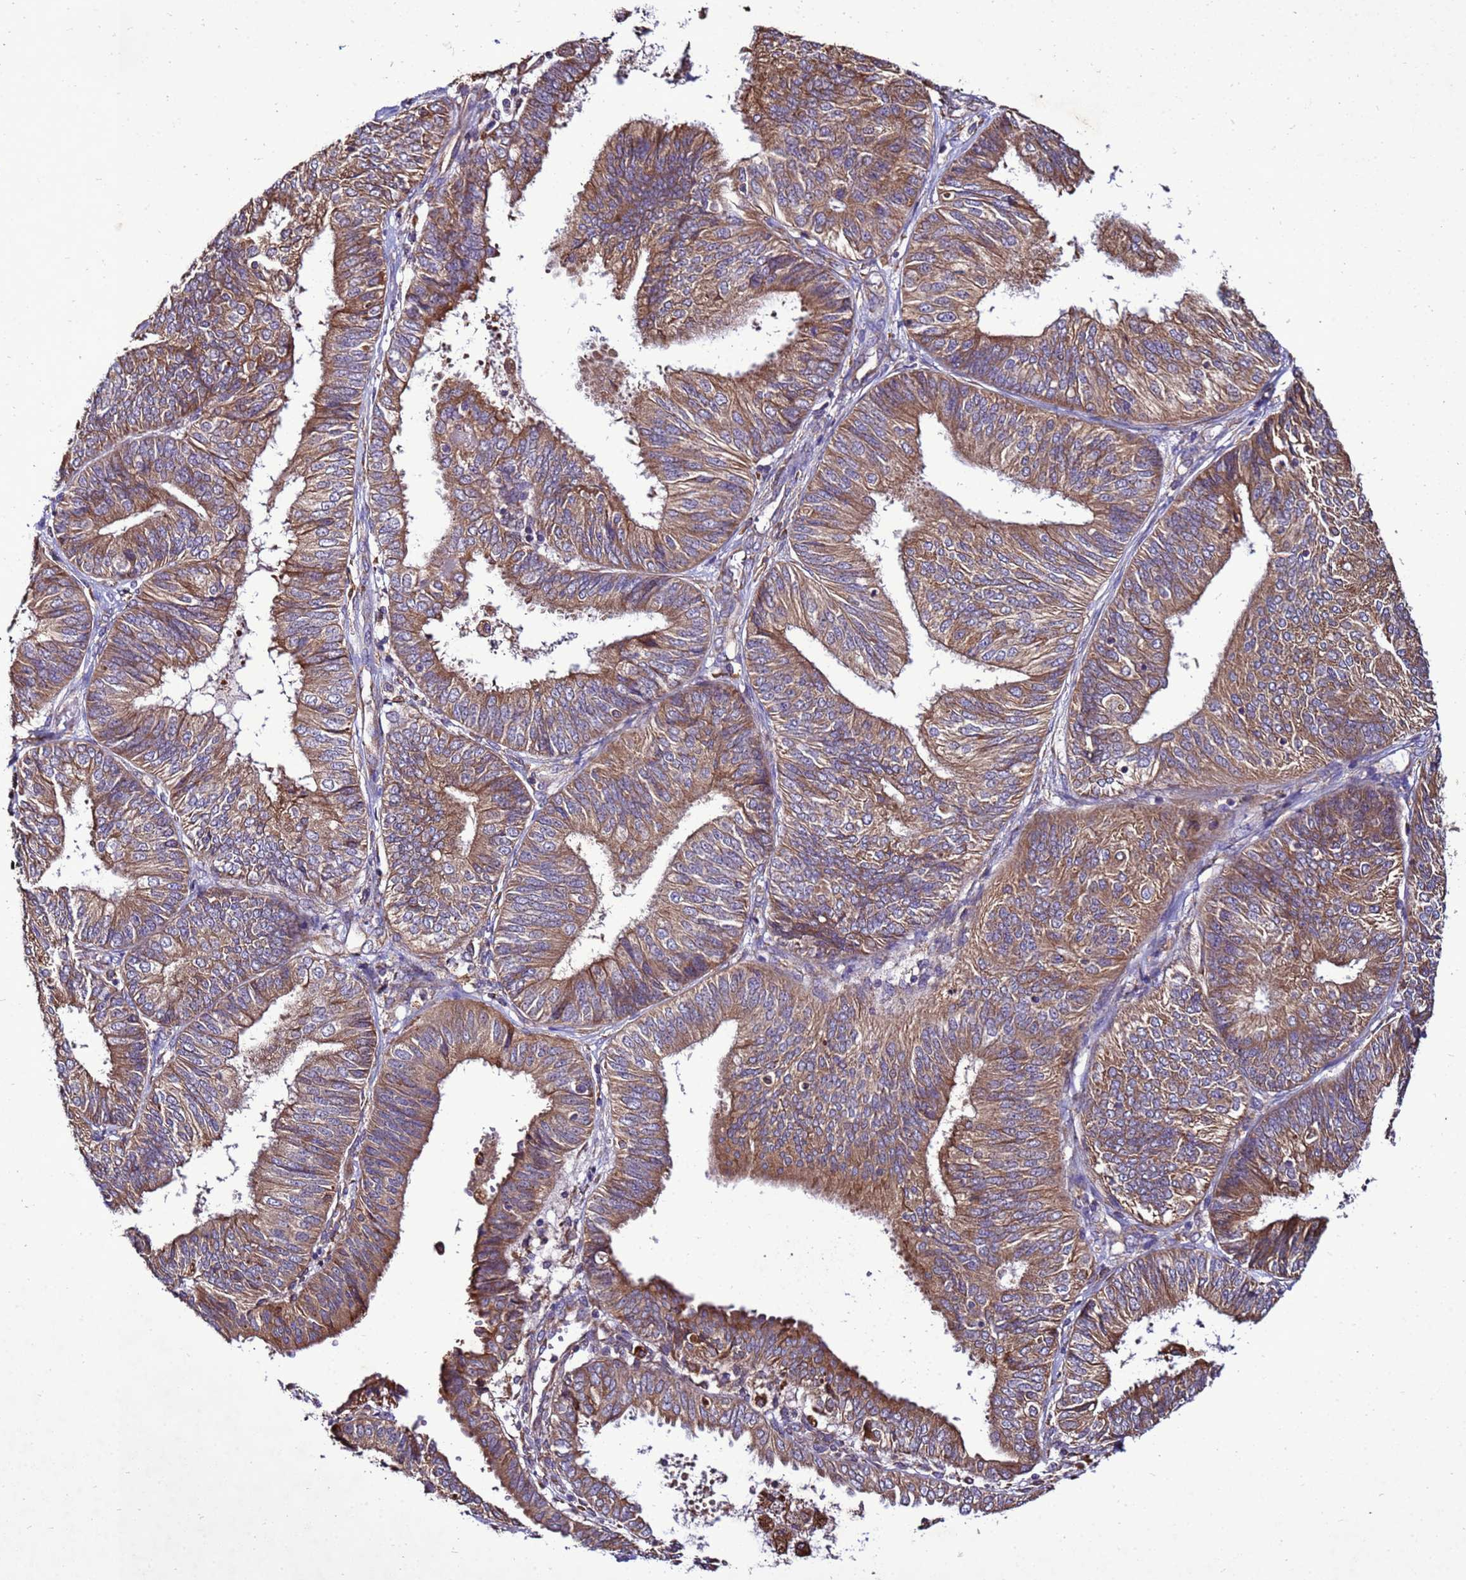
{"staining": {"intensity": "moderate", "quantity": ">75%", "location": "cytoplasmic/membranous"}, "tissue": "endometrial cancer", "cell_type": "Tumor cells", "image_type": "cancer", "snomed": [{"axis": "morphology", "description": "Adenocarcinoma, NOS"}, {"axis": "topography", "description": "Endometrium"}], "caption": "Approximately >75% of tumor cells in endometrial adenocarcinoma reveal moderate cytoplasmic/membranous protein staining as visualized by brown immunohistochemical staining.", "gene": "ANTKMT", "patient": {"sex": "female", "age": 58}}